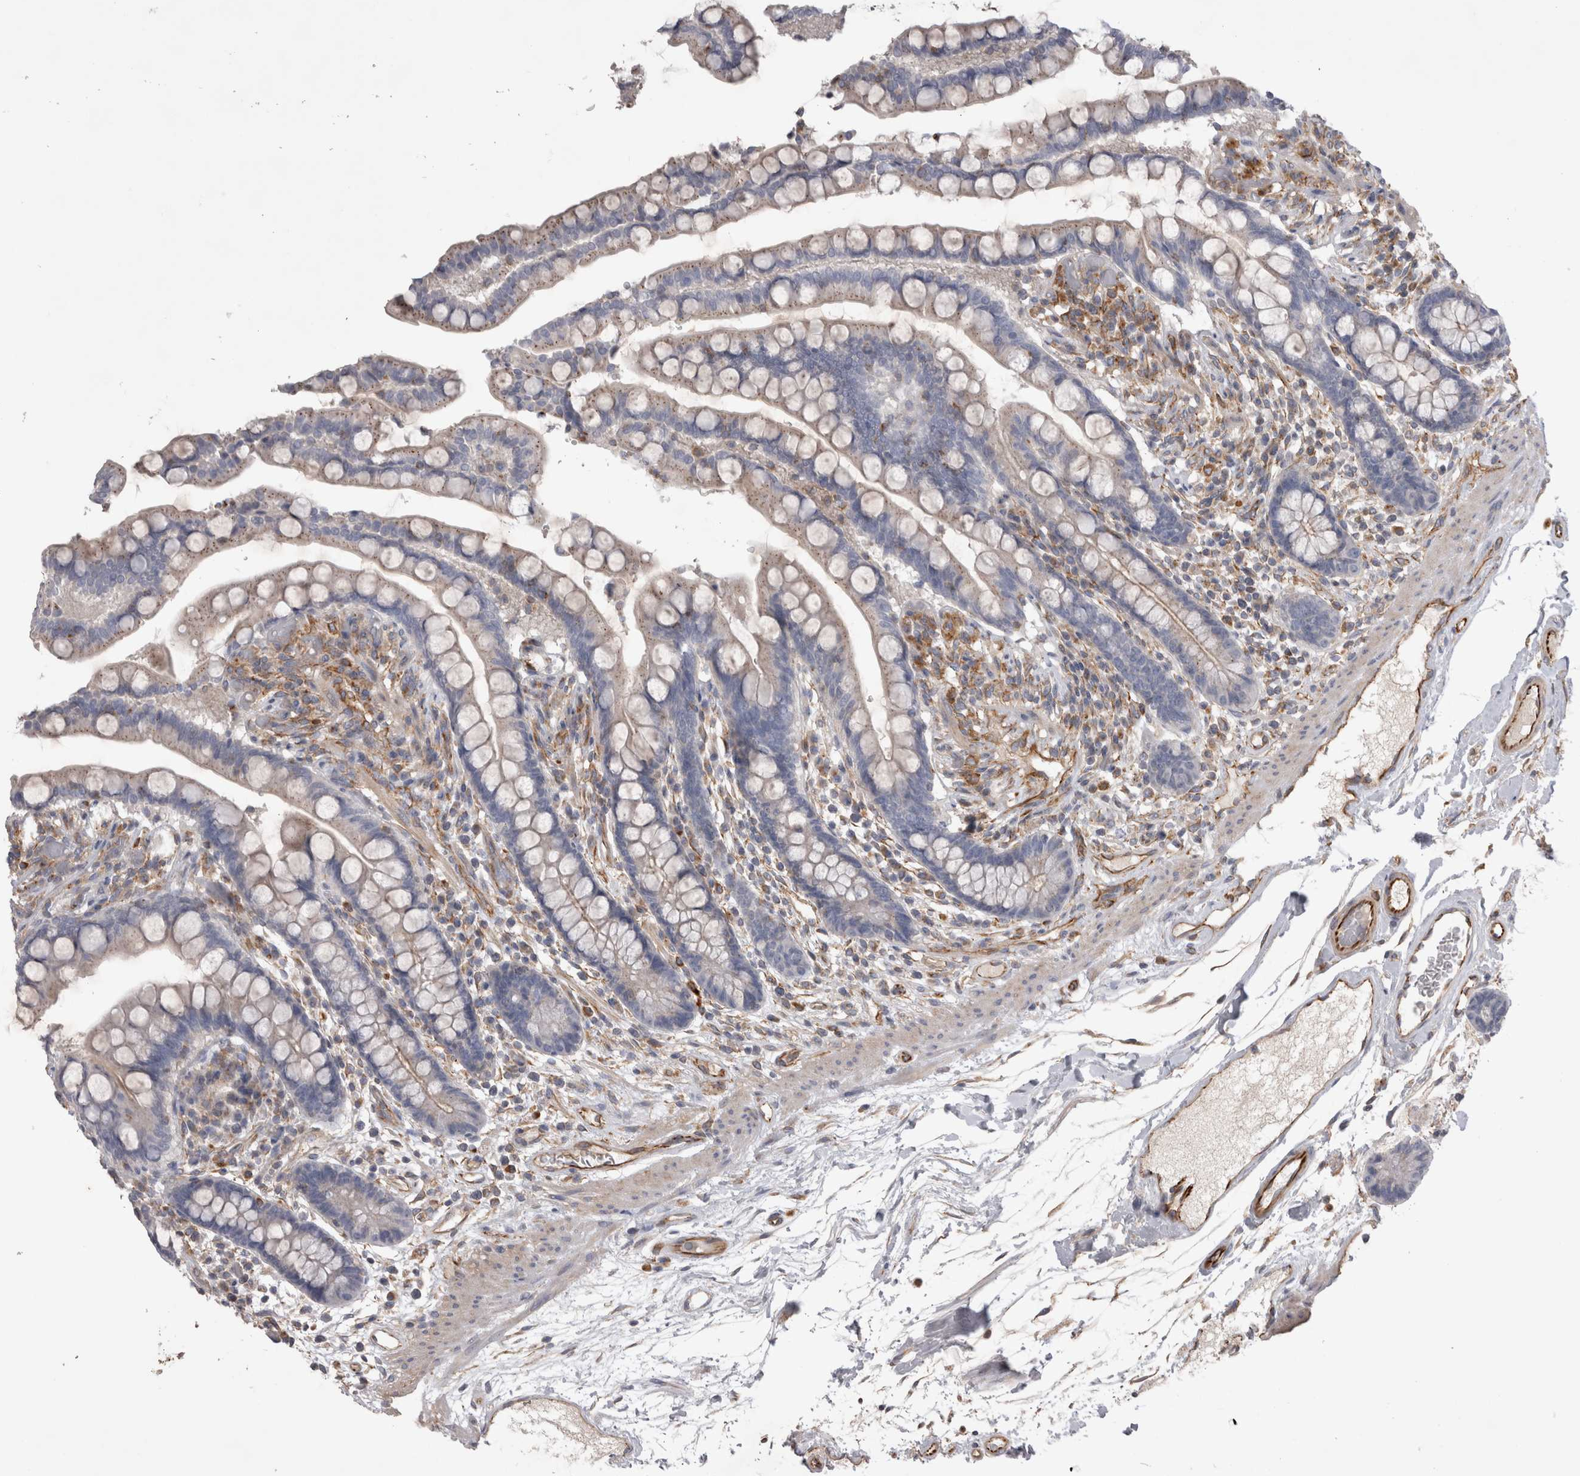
{"staining": {"intensity": "strong", "quantity": ">75%", "location": "cytoplasmic/membranous"}, "tissue": "colon", "cell_type": "Endothelial cells", "image_type": "normal", "snomed": [{"axis": "morphology", "description": "Normal tissue, NOS"}, {"axis": "topography", "description": "Colon"}], "caption": "High-power microscopy captured an immunohistochemistry (IHC) photomicrograph of unremarkable colon, revealing strong cytoplasmic/membranous expression in approximately >75% of endothelial cells.", "gene": "STRADB", "patient": {"sex": "male", "age": 73}}